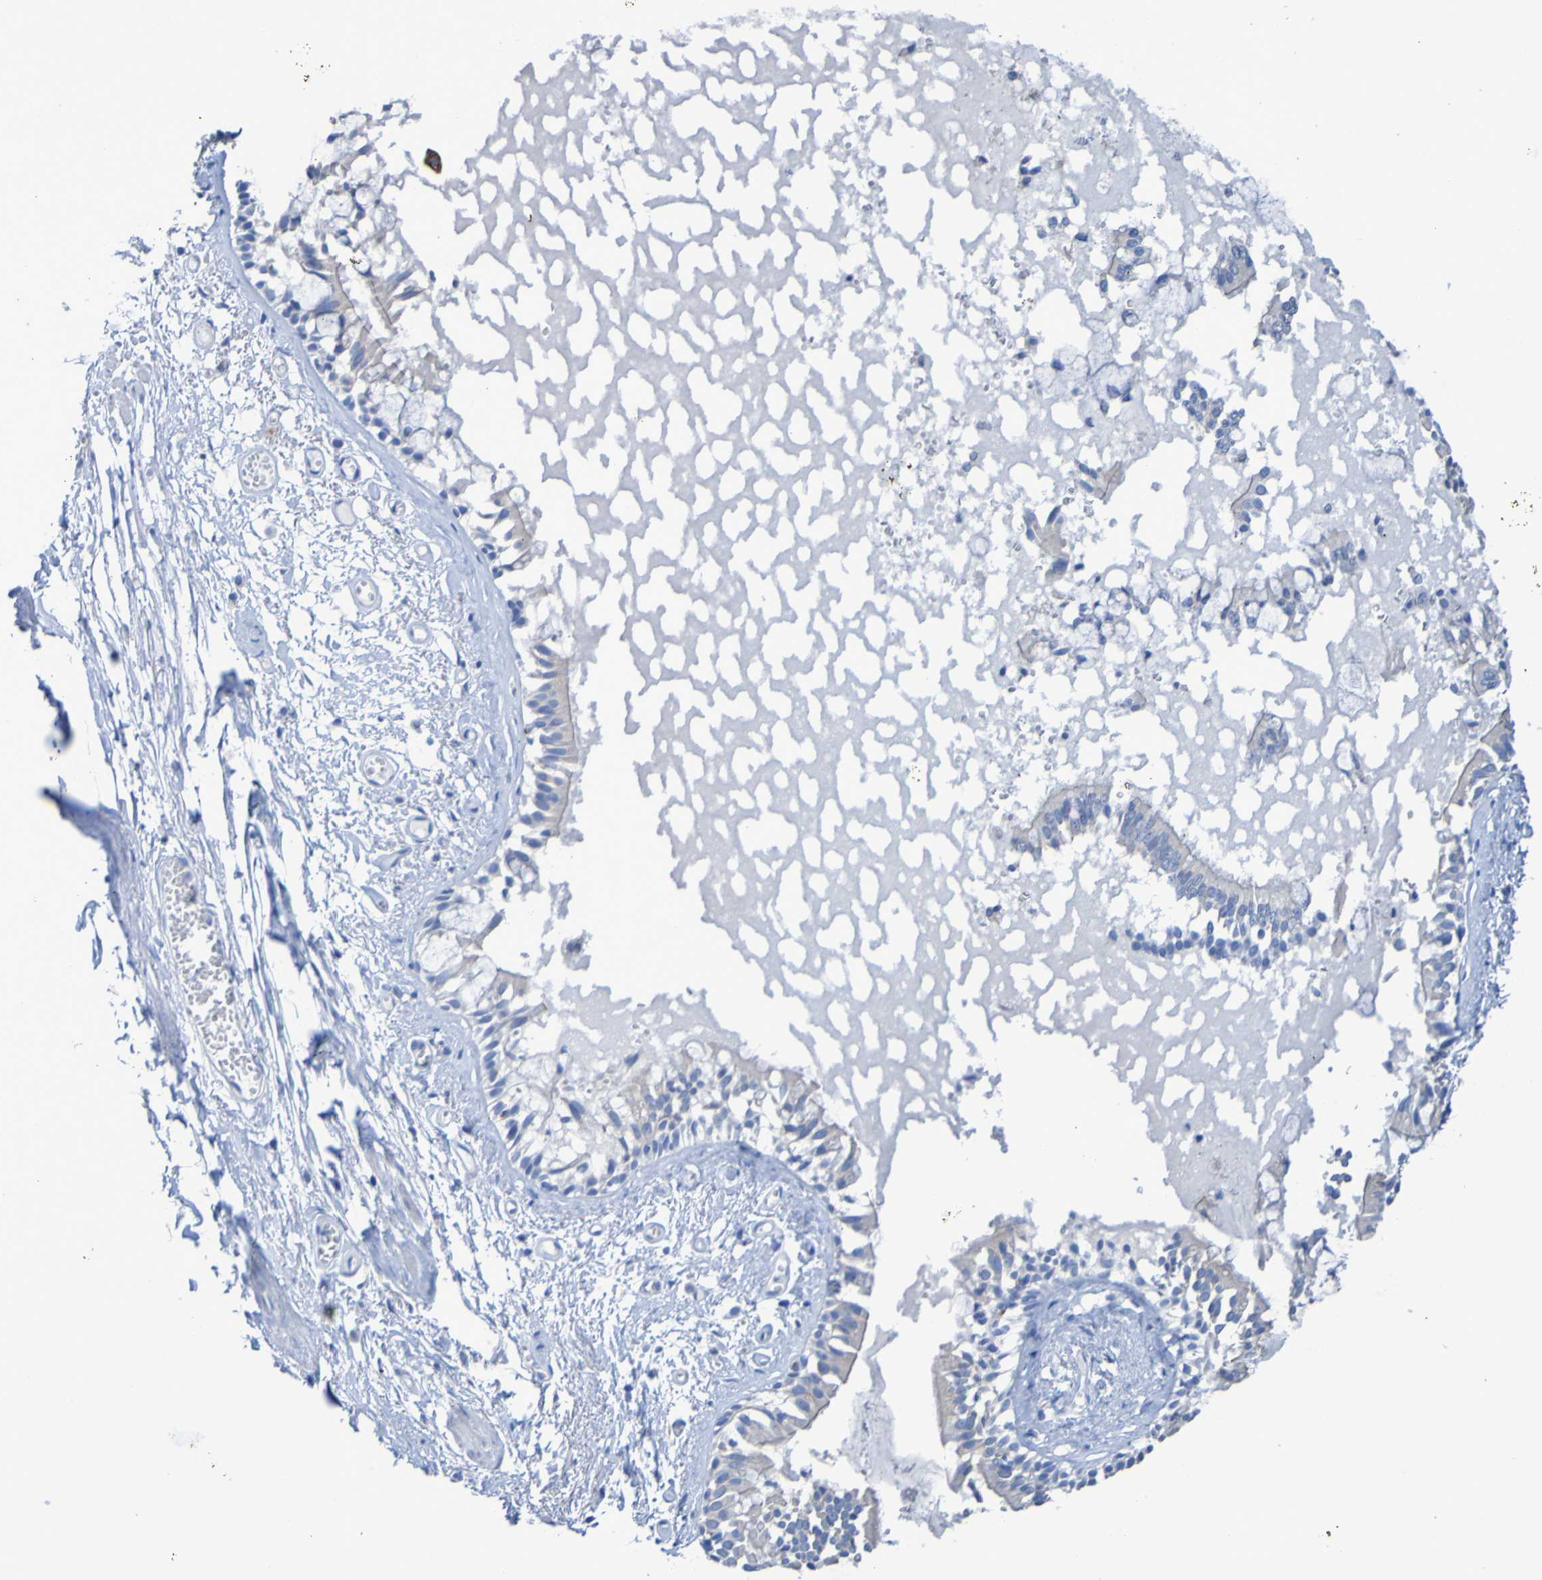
{"staining": {"intensity": "negative", "quantity": "none", "location": "none"}, "tissue": "bronchus", "cell_type": "Respiratory epithelial cells", "image_type": "normal", "snomed": [{"axis": "morphology", "description": "Normal tissue, NOS"}, {"axis": "morphology", "description": "Inflammation, NOS"}, {"axis": "topography", "description": "Cartilage tissue"}, {"axis": "topography", "description": "Lung"}], "caption": "This is a image of IHC staining of benign bronchus, which shows no staining in respiratory epithelial cells. The staining was performed using DAB to visualize the protein expression in brown, while the nuclei were stained in blue with hematoxylin (Magnification: 20x).", "gene": "ACMSD", "patient": {"sex": "male", "age": 71}}